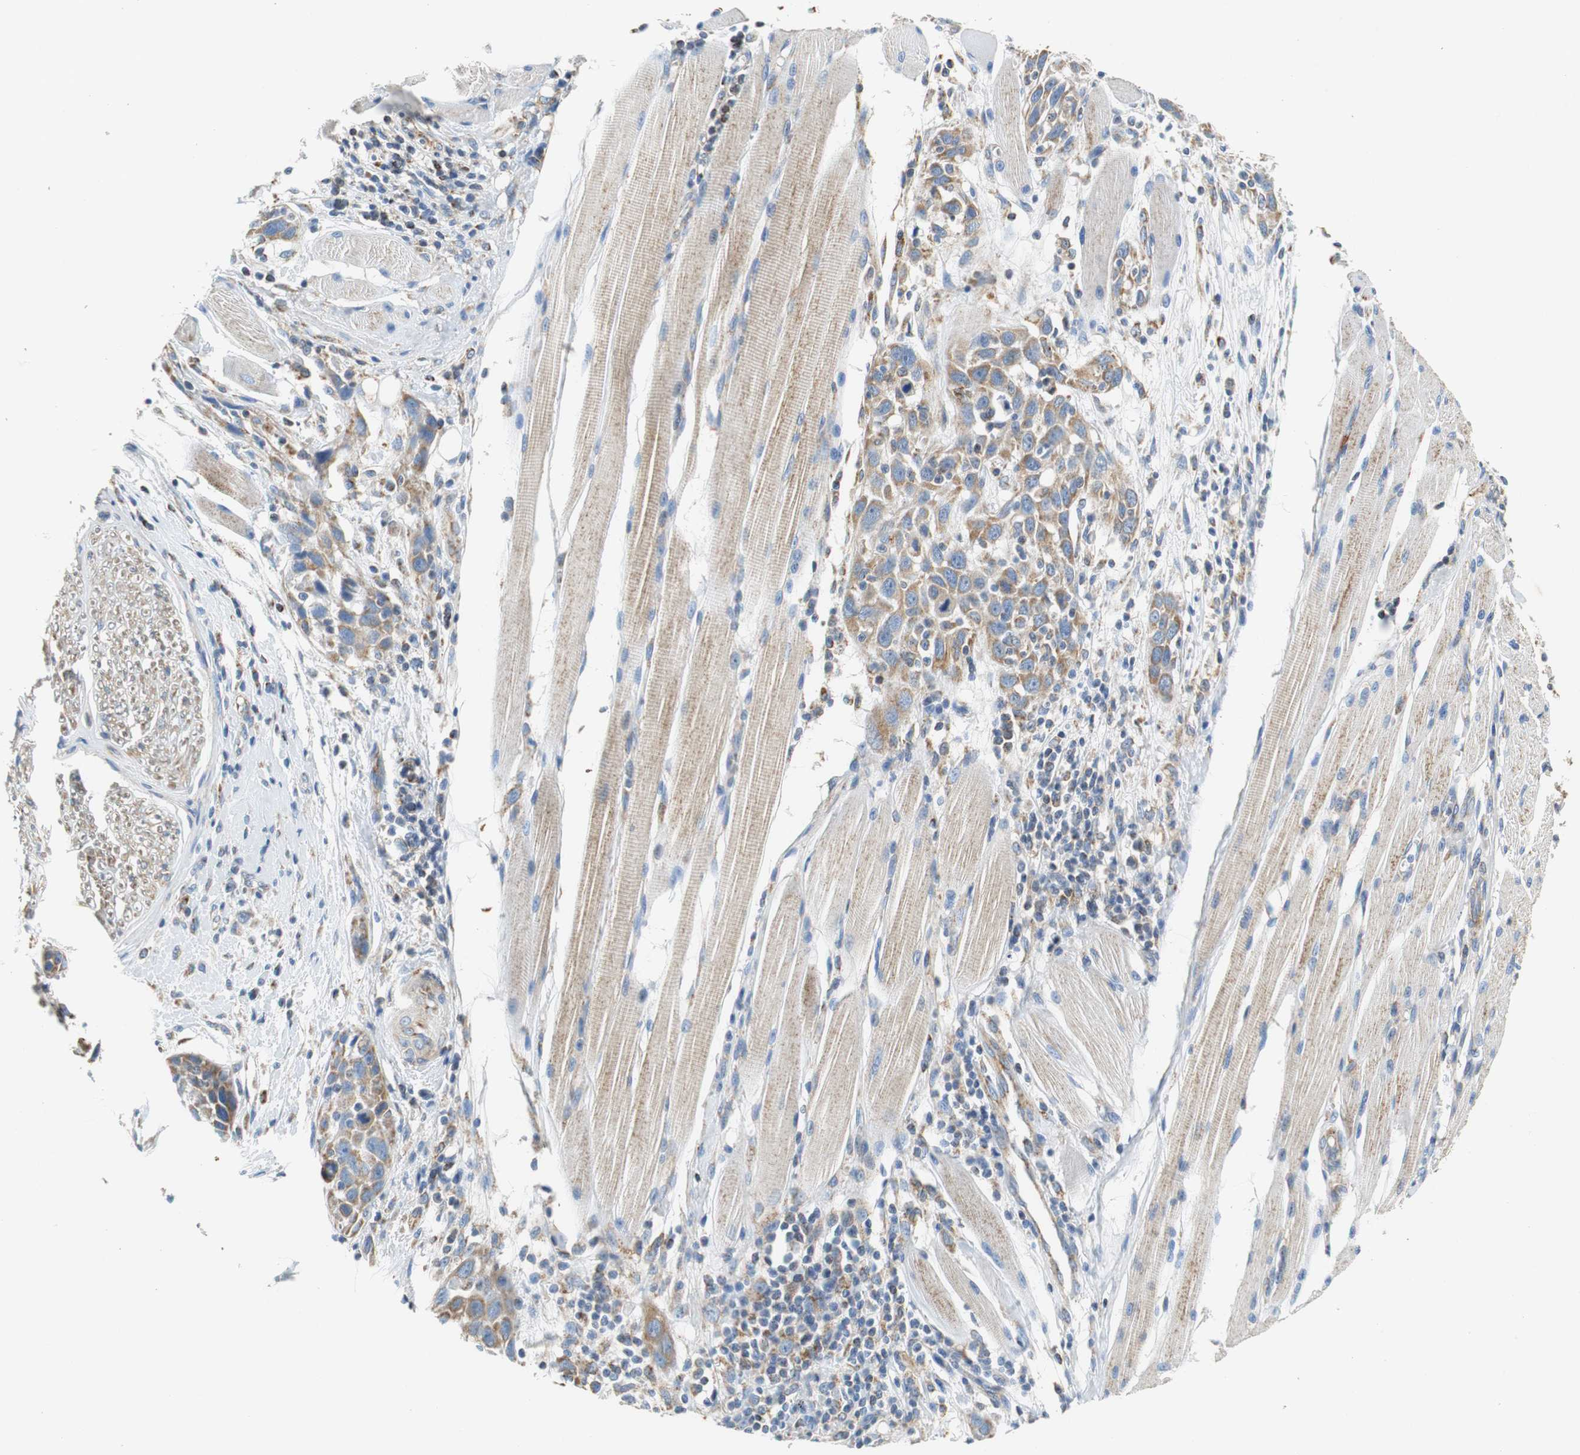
{"staining": {"intensity": "moderate", "quantity": ">75%", "location": "cytoplasmic/membranous"}, "tissue": "head and neck cancer", "cell_type": "Tumor cells", "image_type": "cancer", "snomed": [{"axis": "morphology", "description": "Normal tissue, NOS"}, {"axis": "morphology", "description": "Squamous cell carcinoma, NOS"}, {"axis": "topography", "description": "Oral tissue"}, {"axis": "topography", "description": "Head-Neck"}], "caption": "Head and neck cancer (squamous cell carcinoma) stained with IHC demonstrates moderate cytoplasmic/membranous expression in about >75% of tumor cells.", "gene": "GSTK1", "patient": {"sex": "female", "age": 50}}